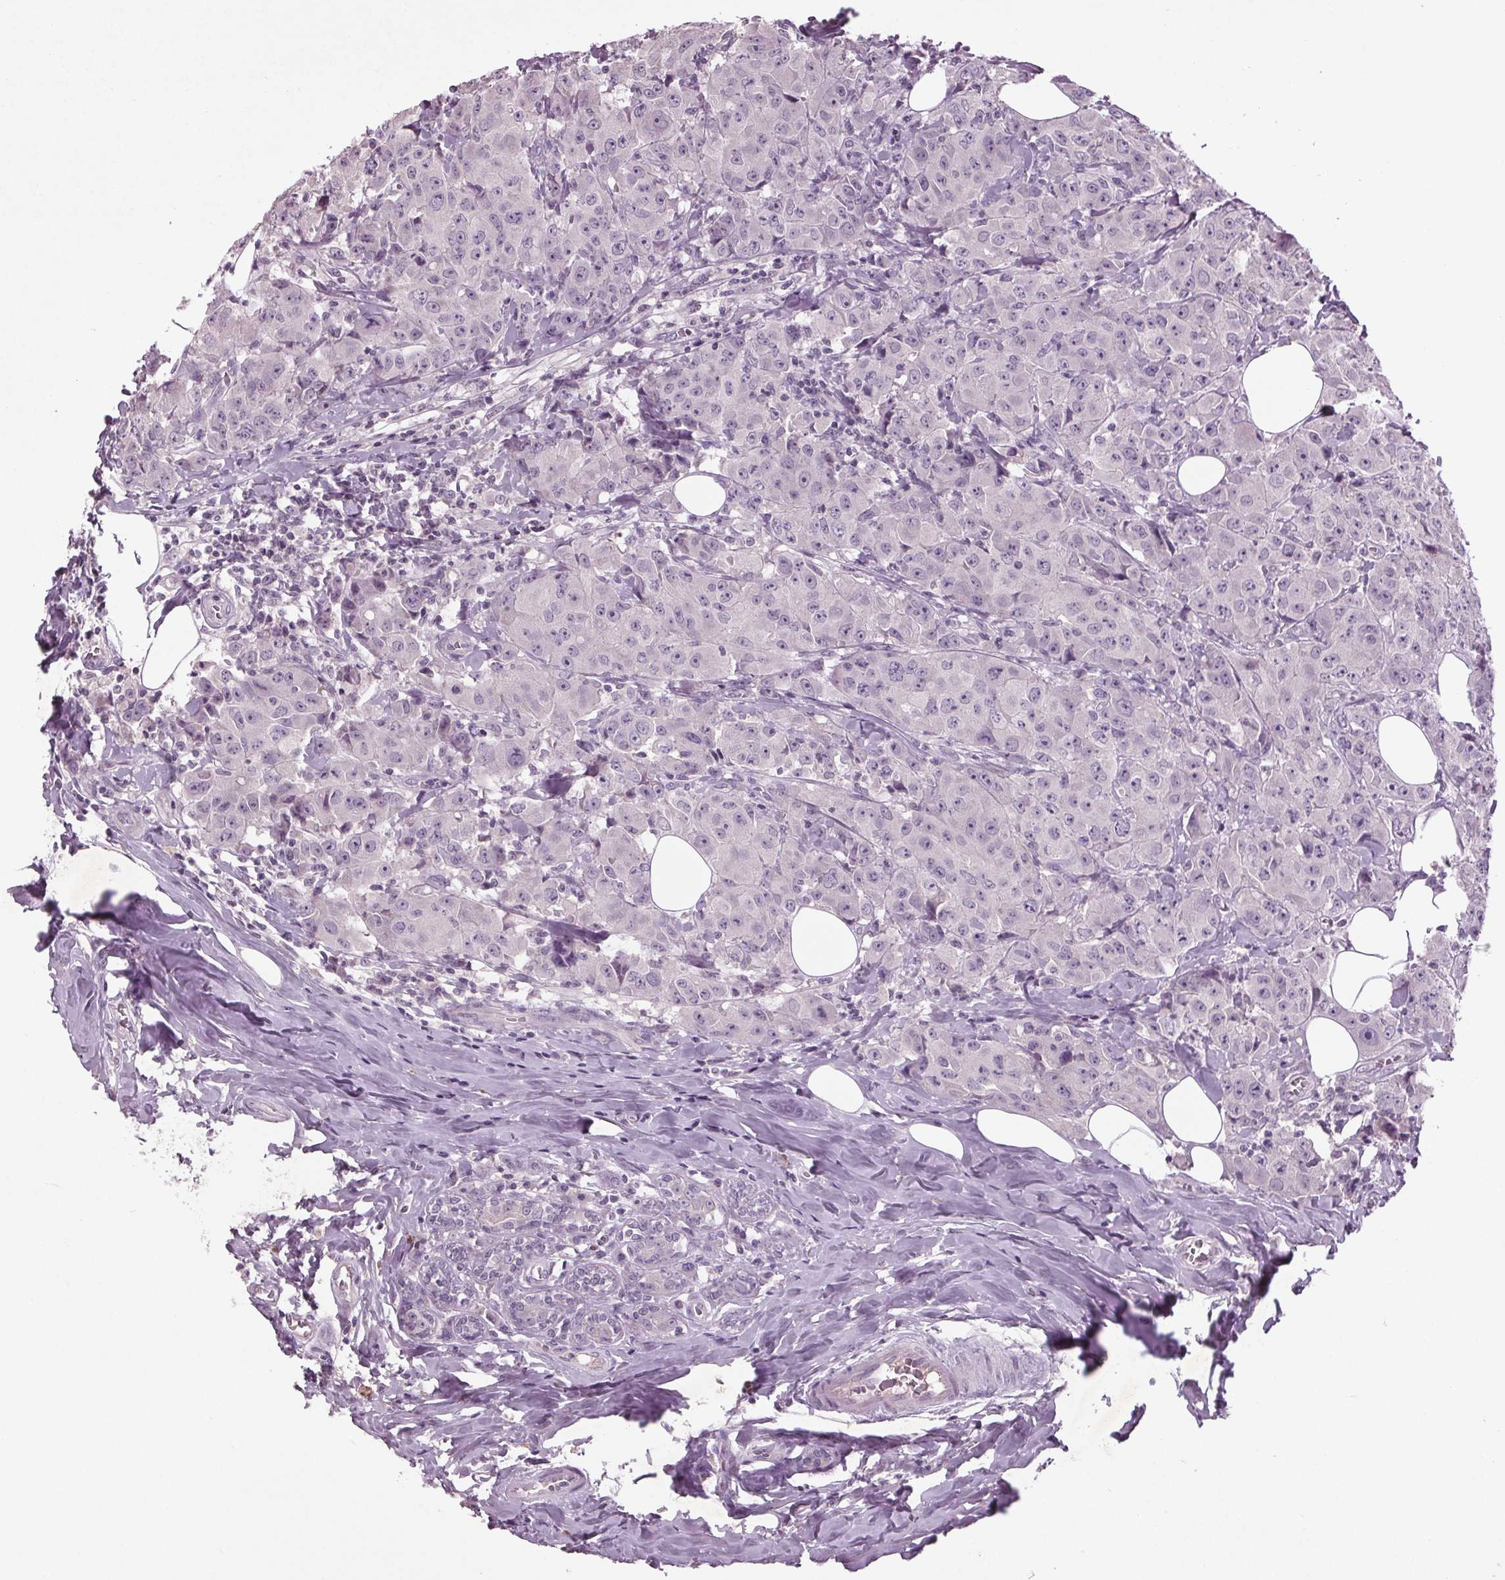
{"staining": {"intensity": "negative", "quantity": "none", "location": "none"}, "tissue": "breast cancer", "cell_type": "Tumor cells", "image_type": "cancer", "snomed": [{"axis": "morphology", "description": "Normal tissue, NOS"}, {"axis": "morphology", "description": "Duct carcinoma"}, {"axis": "topography", "description": "Breast"}], "caption": "Histopathology image shows no protein expression in tumor cells of breast cancer (invasive ductal carcinoma) tissue.", "gene": "BHLHE22", "patient": {"sex": "female", "age": 43}}